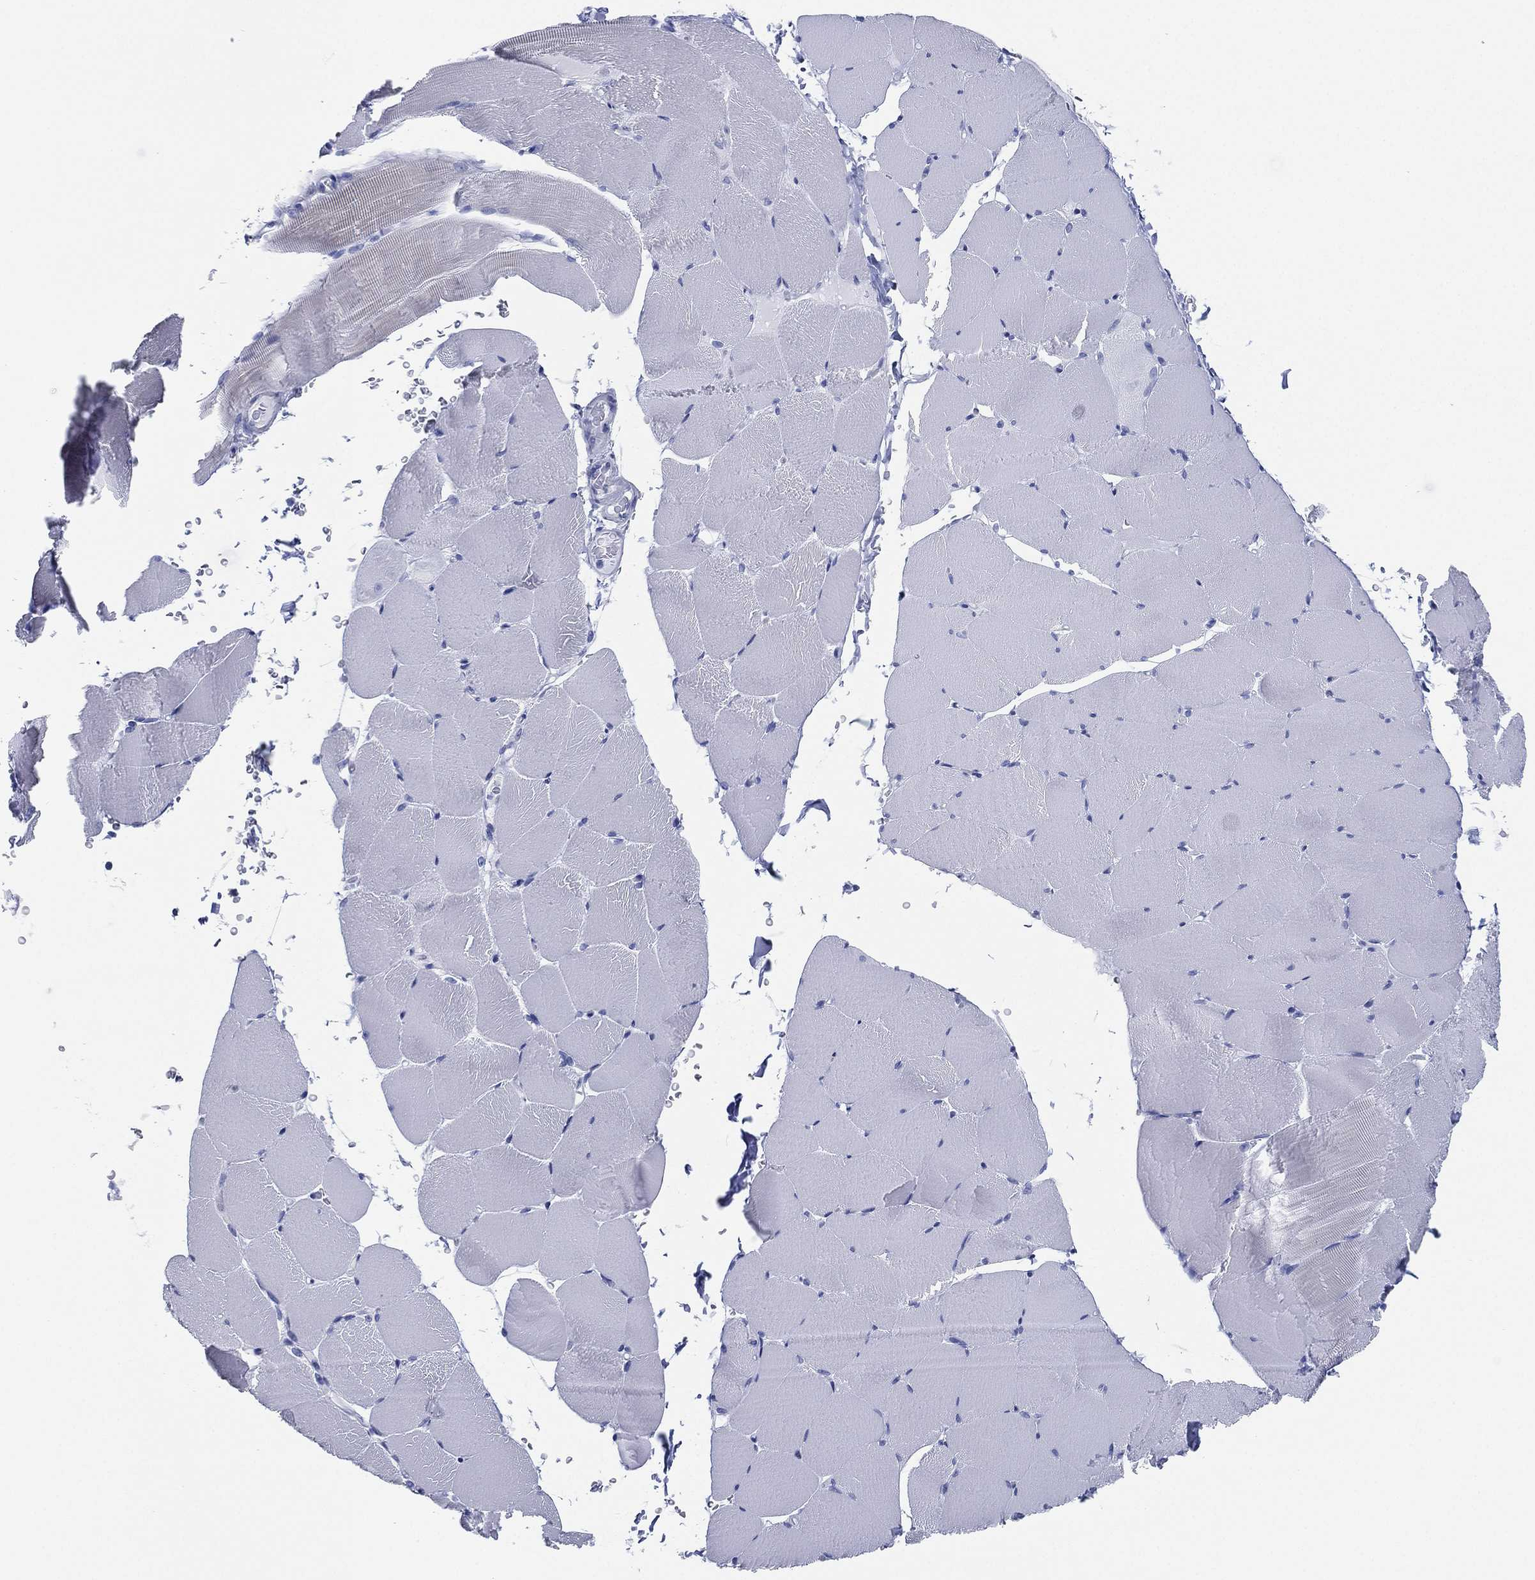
{"staining": {"intensity": "negative", "quantity": "none", "location": "none"}, "tissue": "skeletal muscle", "cell_type": "Myocytes", "image_type": "normal", "snomed": [{"axis": "morphology", "description": "Normal tissue, NOS"}, {"axis": "topography", "description": "Skeletal muscle"}], "caption": "The micrograph reveals no significant positivity in myocytes of skeletal muscle. The staining is performed using DAB brown chromogen with nuclei counter-stained in using hematoxylin.", "gene": "CD79A", "patient": {"sex": "female", "age": 37}}